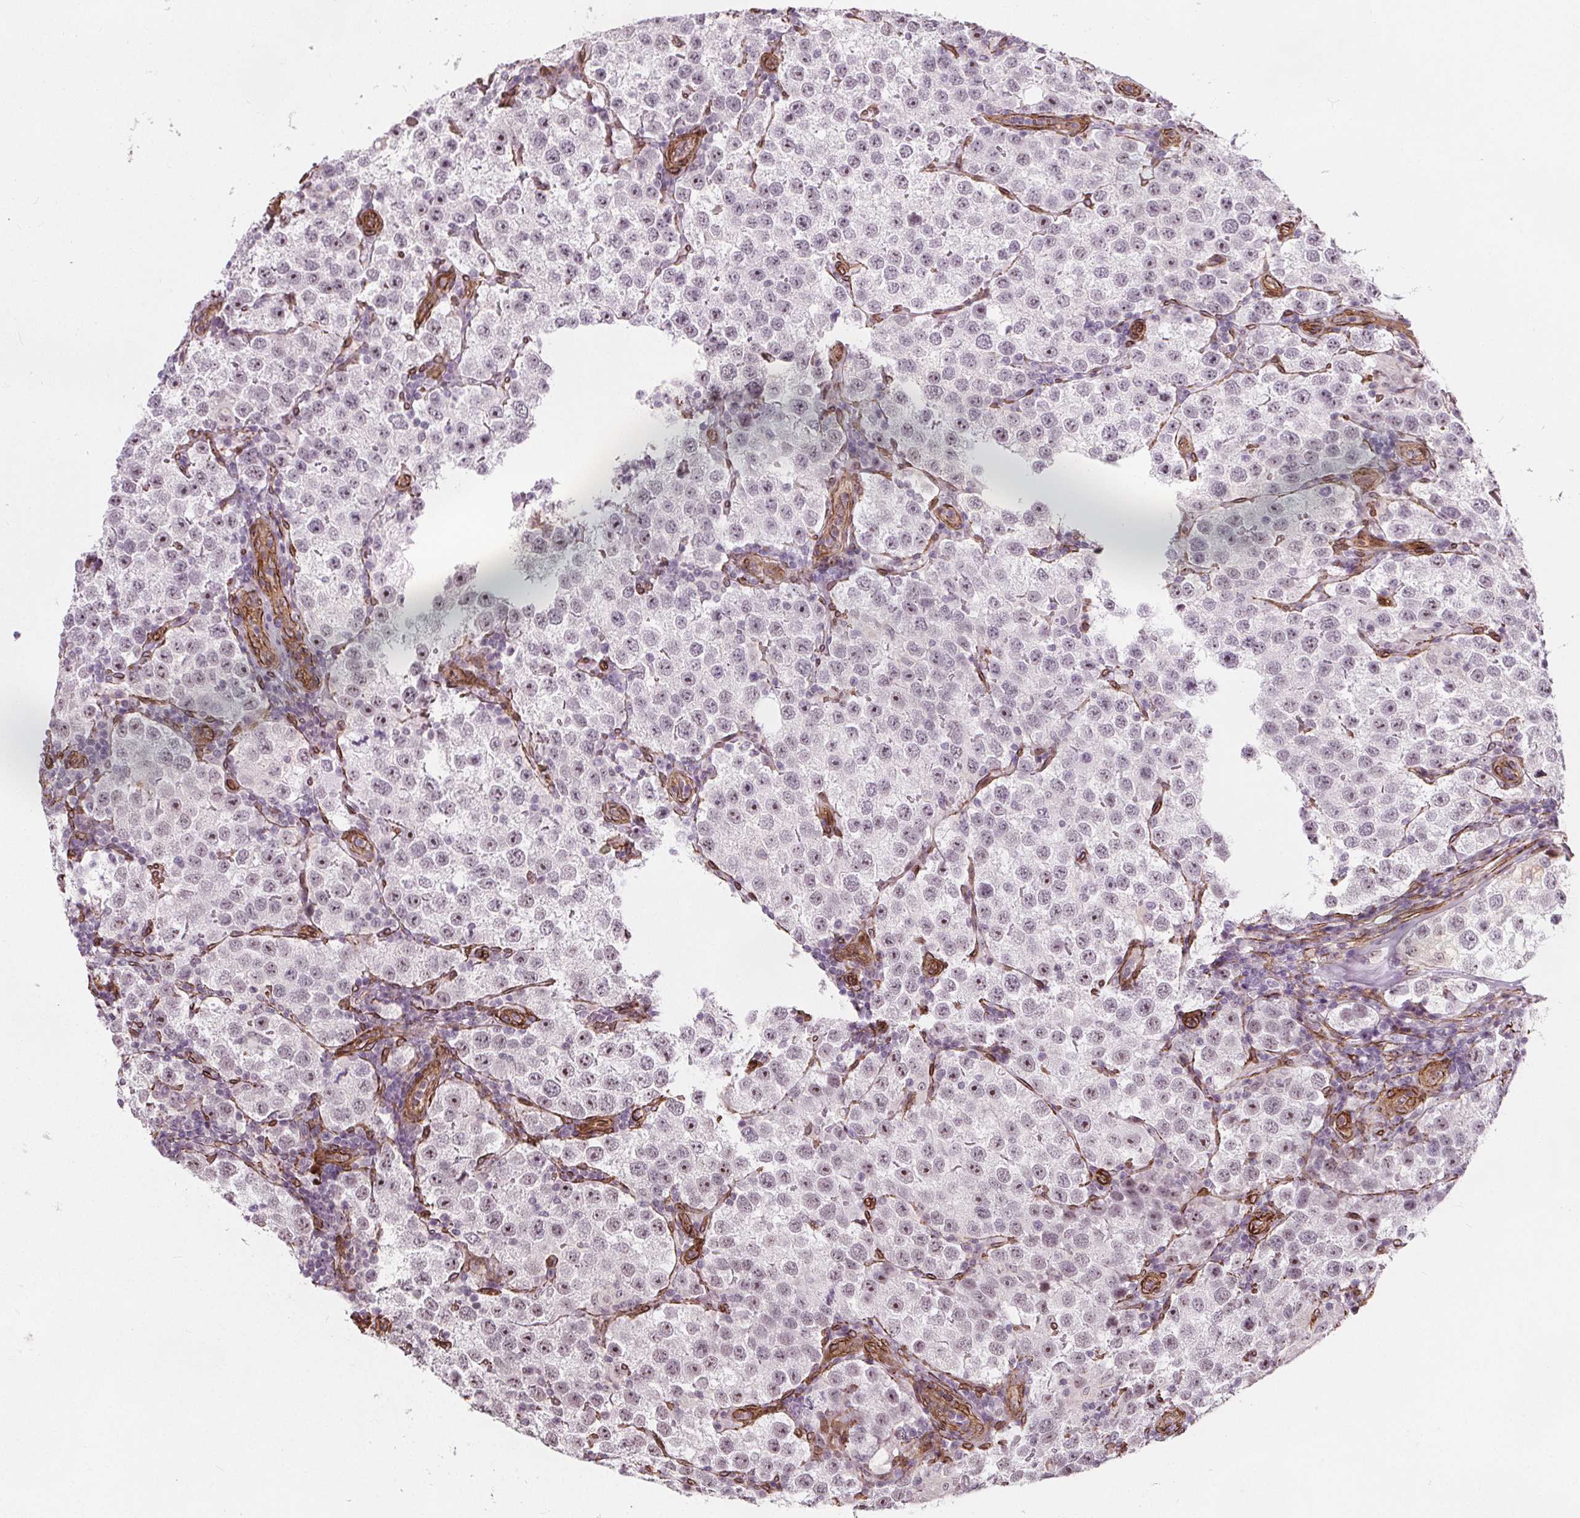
{"staining": {"intensity": "weak", "quantity": "<25%", "location": "nuclear"}, "tissue": "testis cancer", "cell_type": "Tumor cells", "image_type": "cancer", "snomed": [{"axis": "morphology", "description": "Seminoma, NOS"}, {"axis": "topography", "description": "Testis"}], "caption": "The micrograph exhibits no staining of tumor cells in testis cancer (seminoma).", "gene": "HAS1", "patient": {"sex": "male", "age": 37}}